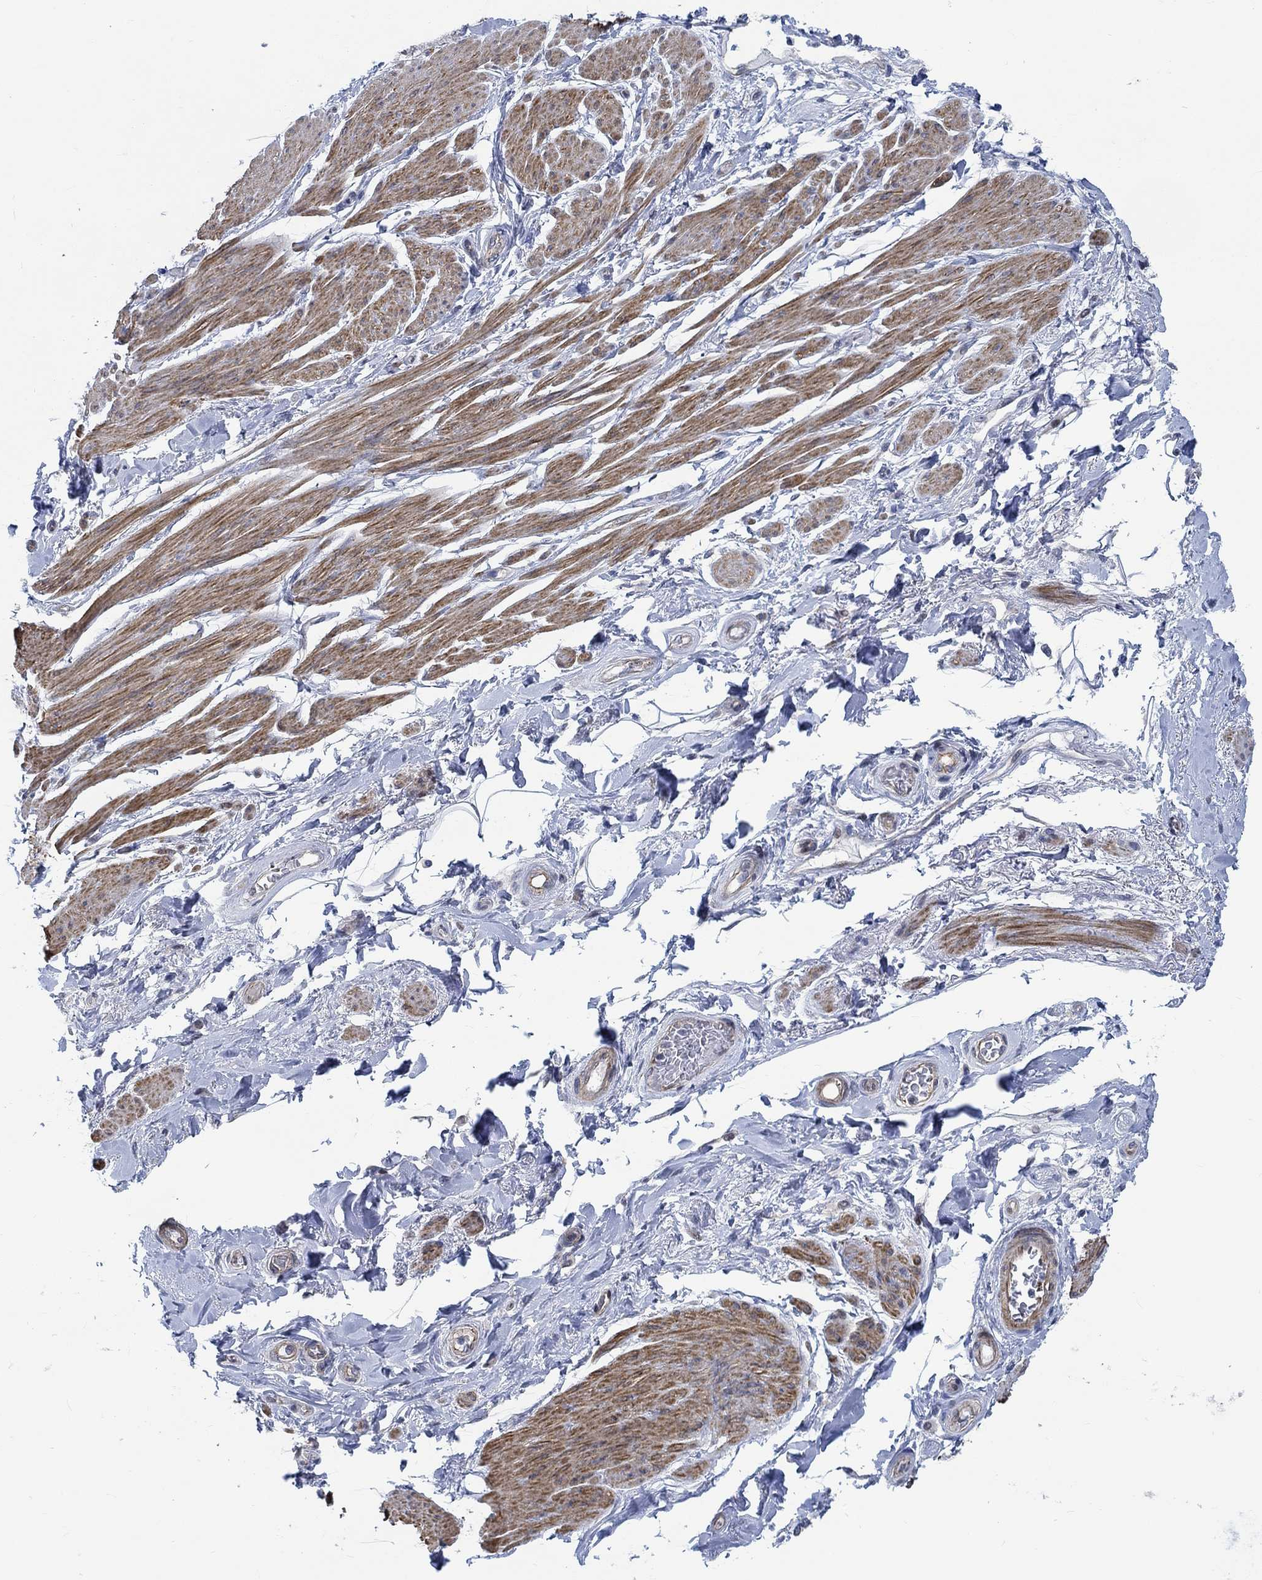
{"staining": {"intensity": "negative", "quantity": "none", "location": "none"}, "tissue": "adipose tissue", "cell_type": "Adipocytes", "image_type": "normal", "snomed": [{"axis": "morphology", "description": "Normal tissue, NOS"}, {"axis": "topography", "description": "Skeletal muscle"}, {"axis": "topography", "description": "Anal"}, {"axis": "topography", "description": "Peripheral nerve tissue"}], "caption": "Immunohistochemical staining of benign human adipose tissue demonstrates no significant expression in adipocytes. (Brightfield microscopy of DAB (3,3'-diaminobenzidine) immunohistochemistry (IHC) at high magnification).", "gene": "KCNH8", "patient": {"sex": "male", "age": 53}}